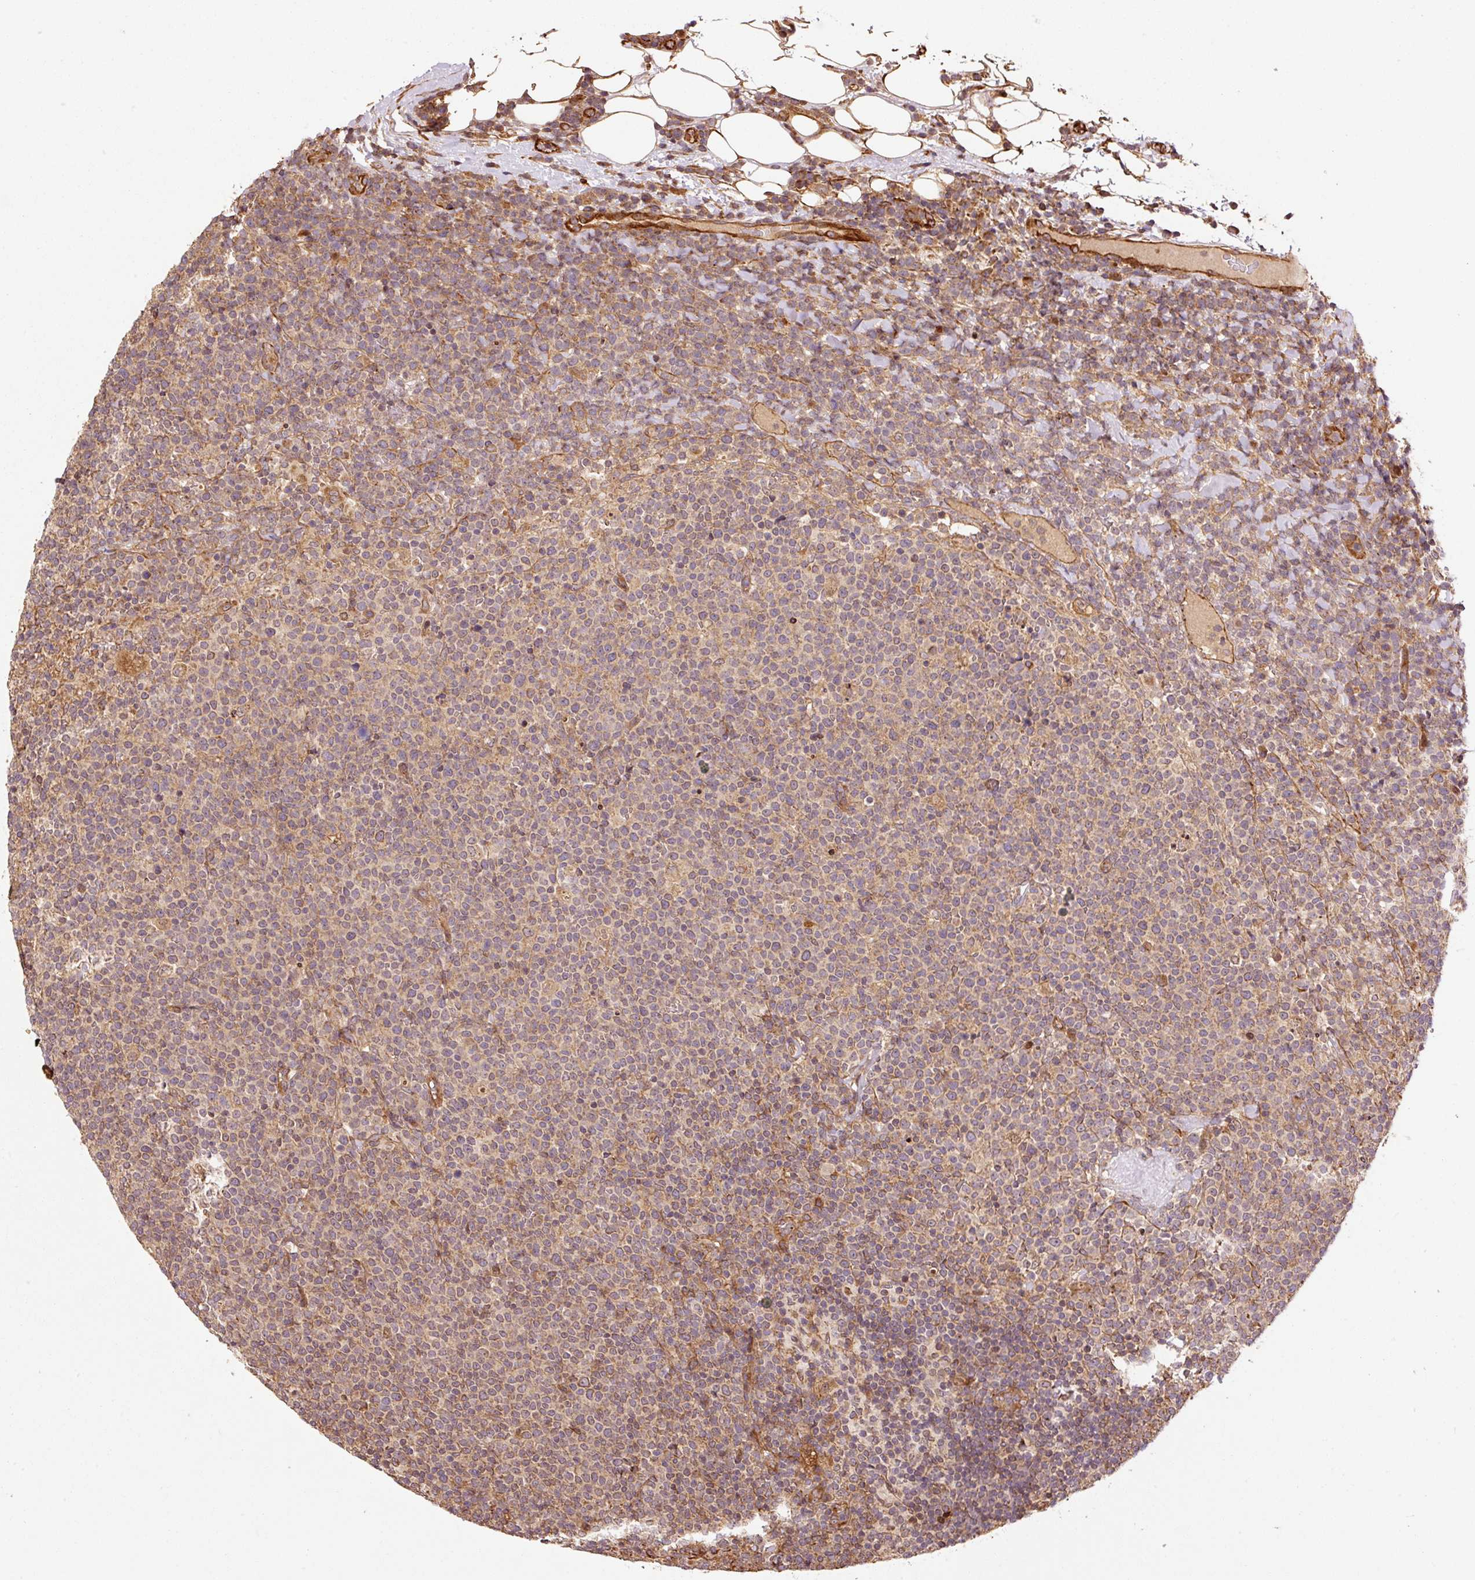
{"staining": {"intensity": "moderate", "quantity": ">75%", "location": "cytoplasmic/membranous"}, "tissue": "lymphoma", "cell_type": "Tumor cells", "image_type": "cancer", "snomed": [{"axis": "morphology", "description": "Malignant lymphoma, non-Hodgkin's type, High grade"}, {"axis": "topography", "description": "Lymph node"}], "caption": "High-grade malignant lymphoma, non-Hodgkin's type tissue demonstrates moderate cytoplasmic/membranous positivity in approximately >75% of tumor cells", "gene": "OXER1", "patient": {"sex": "male", "age": 61}}